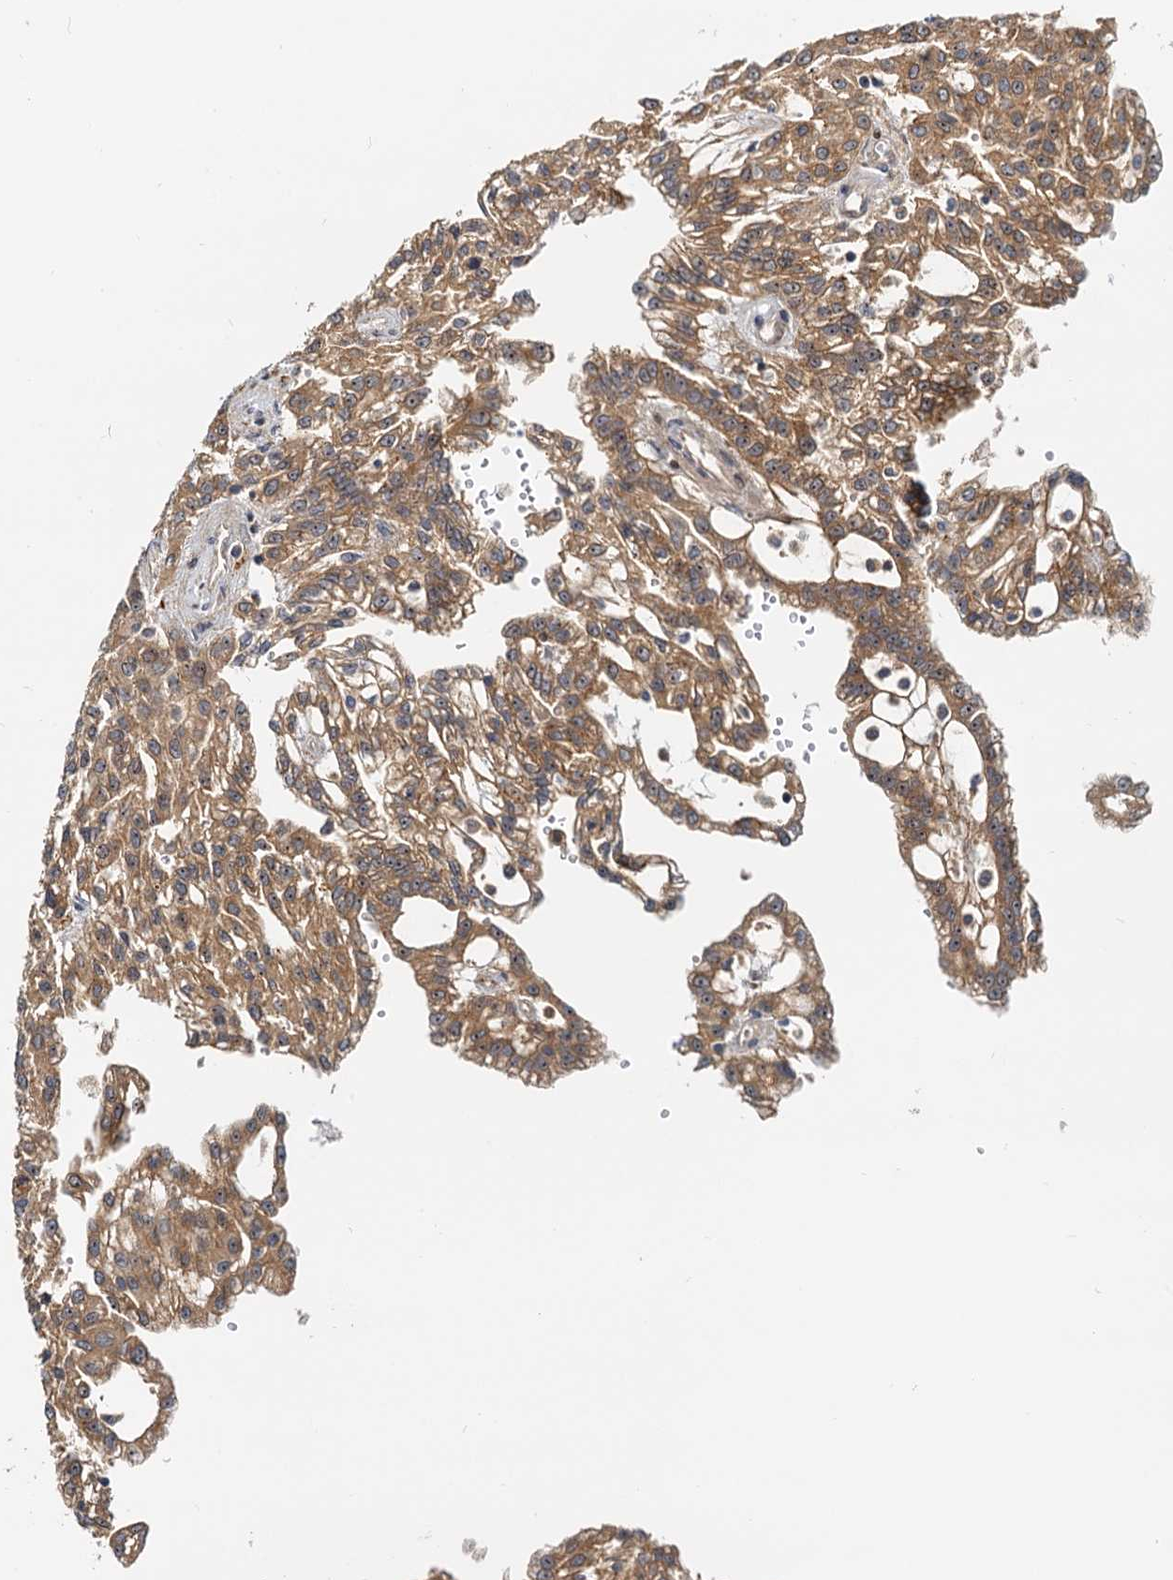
{"staining": {"intensity": "moderate", "quantity": ">75%", "location": "cytoplasmic/membranous"}, "tissue": "renal cancer", "cell_type": "Tumor cells", "image_type": "cancer", "snomed": [{"axis": "morphology", "description": "Adenocarcinoma, NOS"}, {"axis": "topography", "description": "Kidney"}], "caption": "This is an image of IHC staining of renal adenocarcinoma, which shows moderate expression in the cytoplasmic/membranous of tumor cells.", "gene": "TOLLIP", "patient": {"sex": "male", "age": 63}}